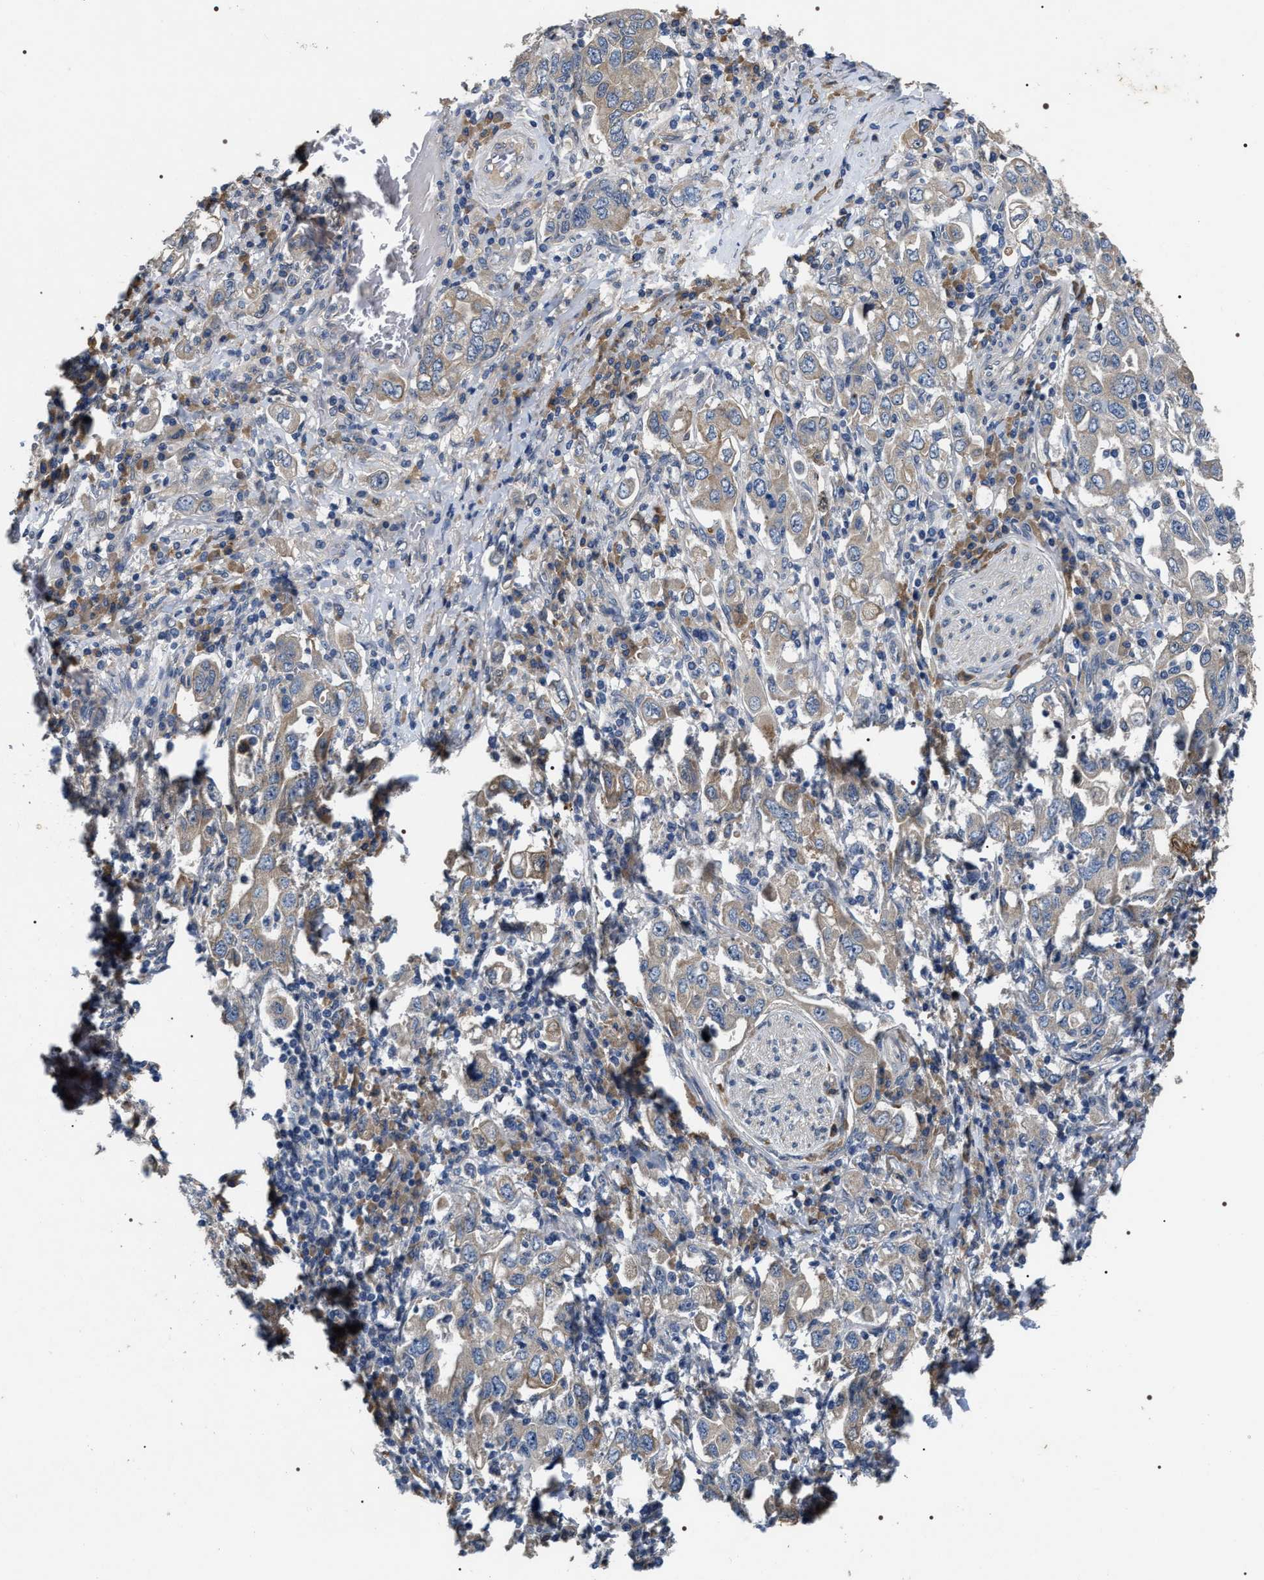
{"staining": {"intensity": "weak", "quantity": ">75%", "location": "cytoplasmic/membranous"}, "tissue": "stomach cancer", "cell_type": "Tumor cells", "image_type": "cancer", "snomed": [{"axis": "morphology", "description": "Adenocarcinoma, NOS"}, {"axis": "topography", "description": "Stomach, upper"}], "caption": "Stomach adenocarcinoma was stained to show a protein in brown. There is low levels of weak cytoplasmic/membranous staining in approximately >75% of tumor cells.", "gene": "IFT81", "patient": {"sex": "male", "age": 62}}